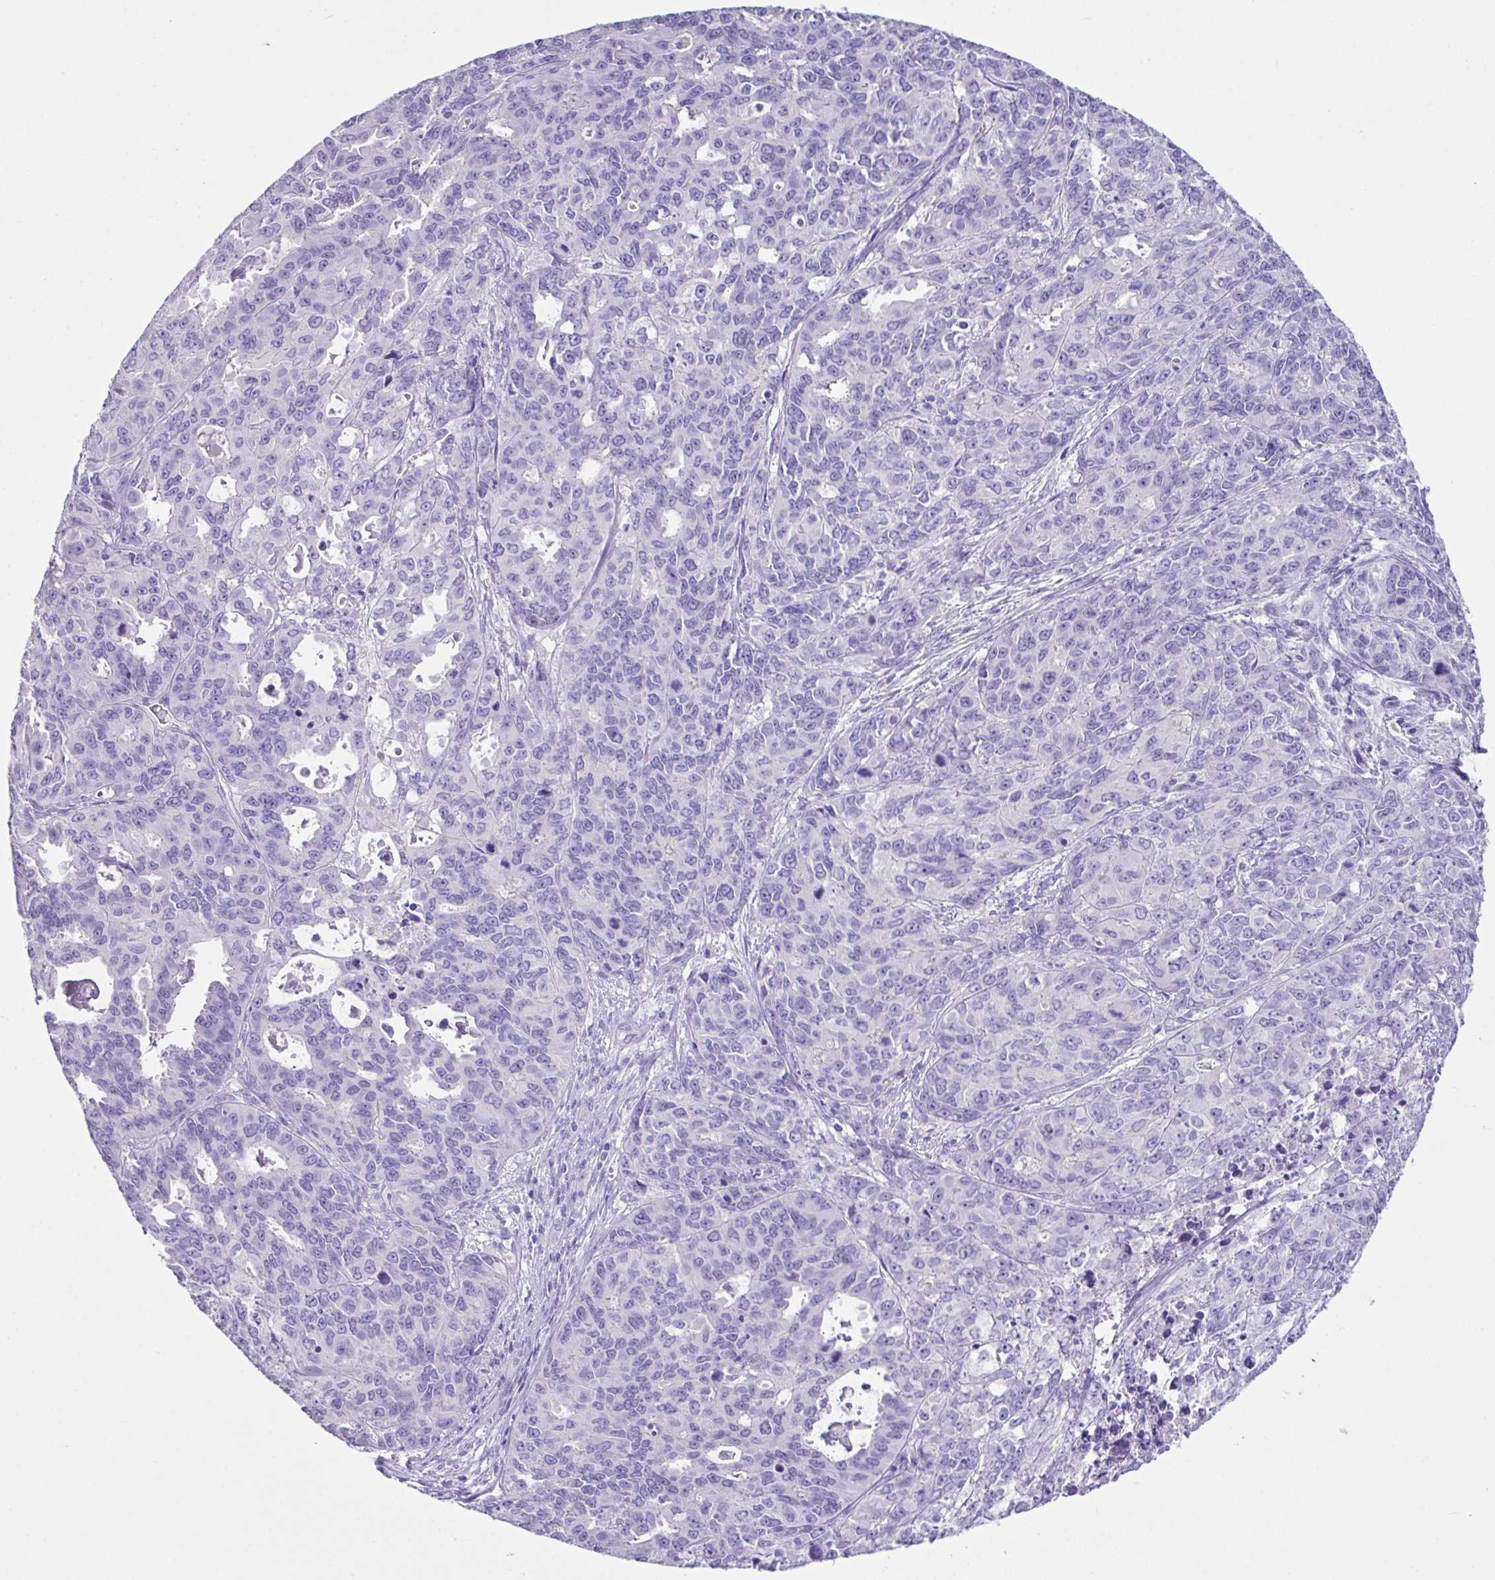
{"staining": {"intensity": "negative", "quantity": "none", "location": "none"}, "tissue": "endometrial cancer", "cell_type": "Tumor cells", "image_type": "cancer", "snomed": [{"axis": "morphology", "description": "Adenocarcinoma, NOS"}, {"axis": "topography", "description": "Uterus"}], "caption": "Tumor cells show no significant protein positivity in endometrial cancer. (DAB IHC visualized using brightfield microscopy, high magnification).", "gene": "LGALS4", "patient": {"sex": "female", "age": 79}}